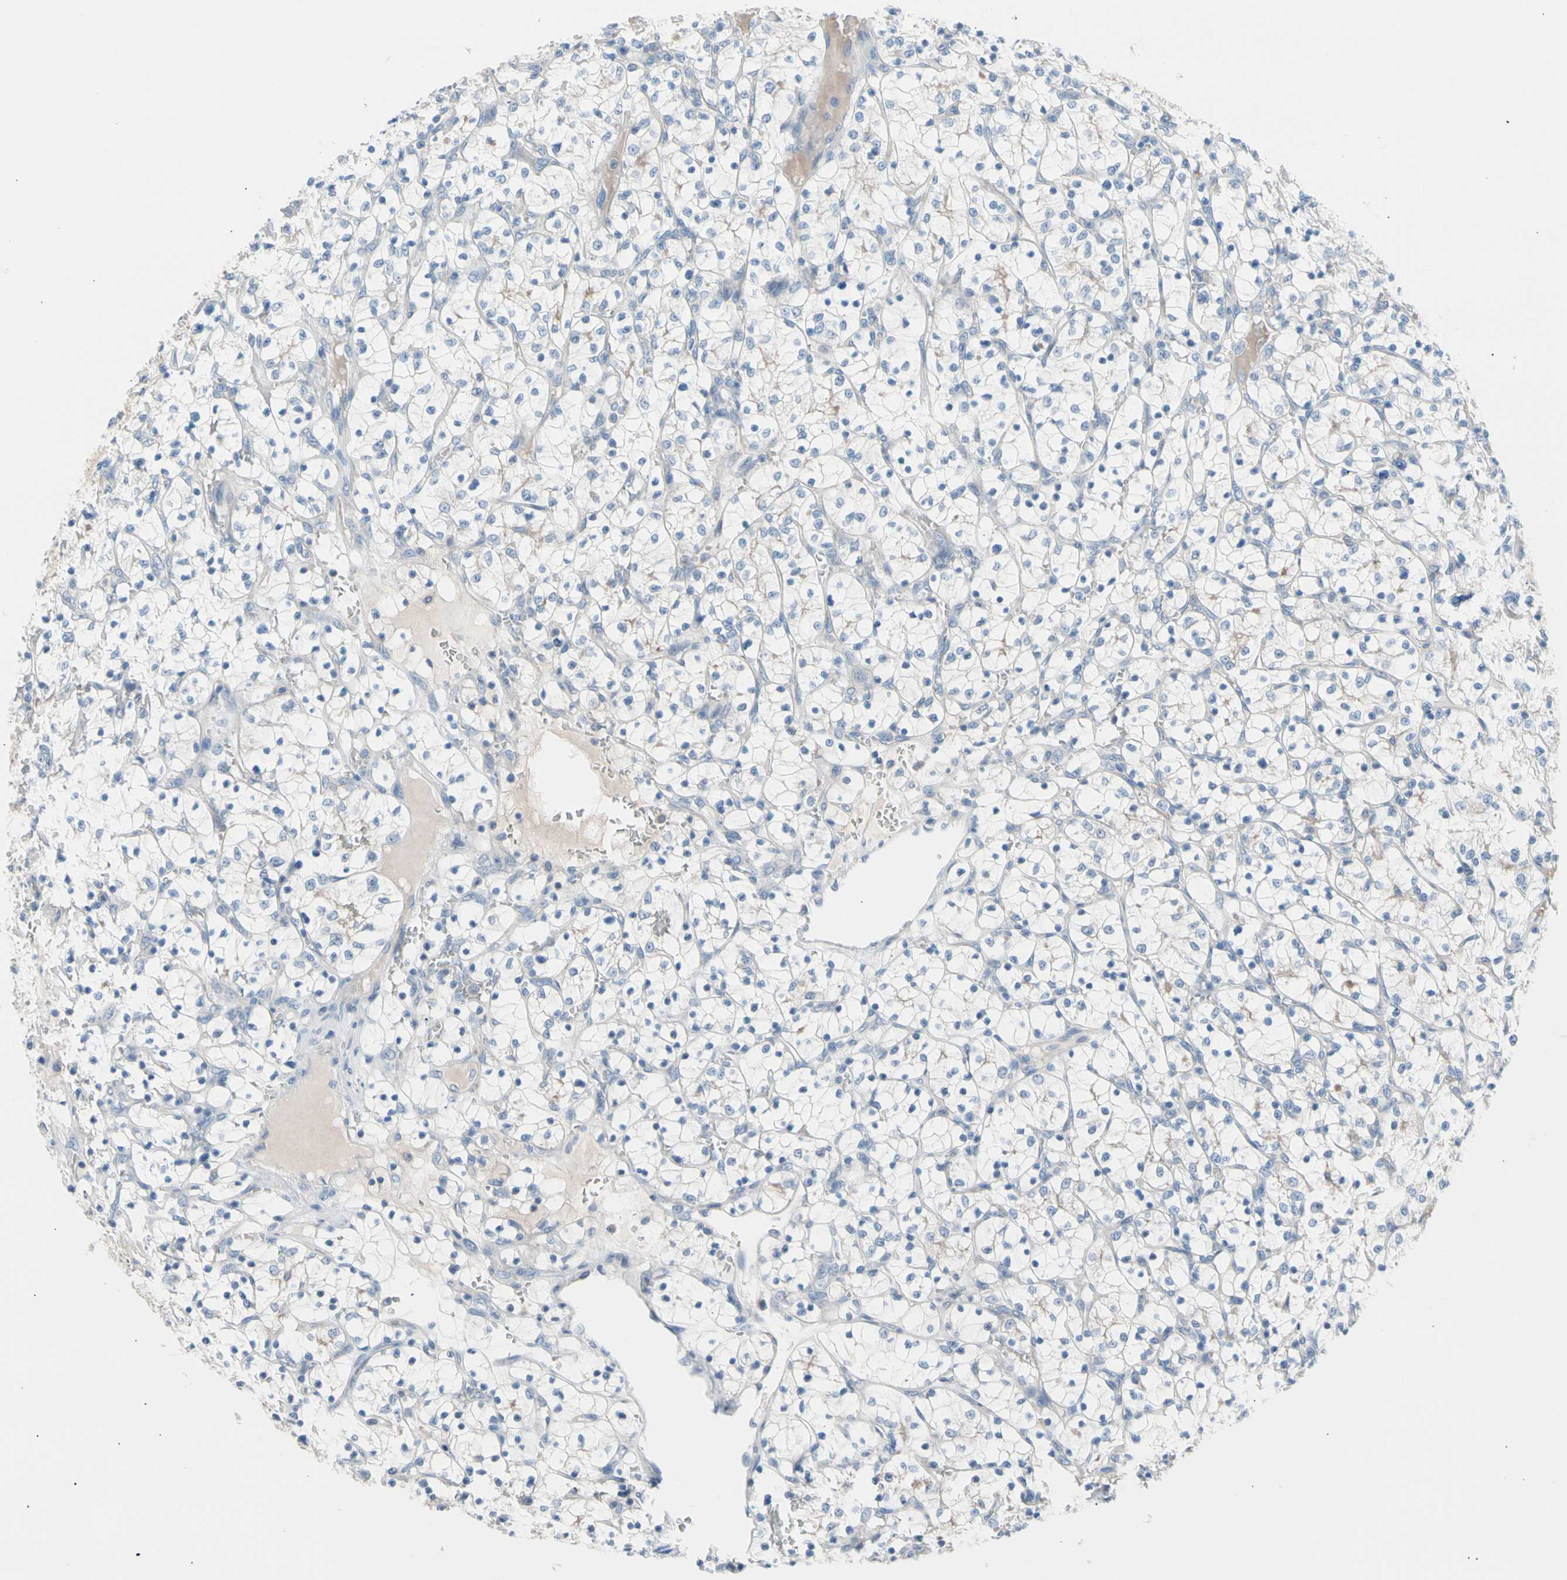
{"staining": {"intensity": "weak", "quantity": "<25%", "location": "cytoplasmic/membranous"}, "tissue": "renal cancer", "cell_type": "Tumor cells", "image_type": "cancer", "snomed": [{"axis": "morphology", "description": "Adenocarcinoma, NOS"}, {"axis": "topography", "description": "Kidney"}], "caption": "The micrograph exhibits no staining of tumor cells in adenocarcinoma (renal).", "gene": "CASQ1", "patient": {"sex": "female", "age": 69}}